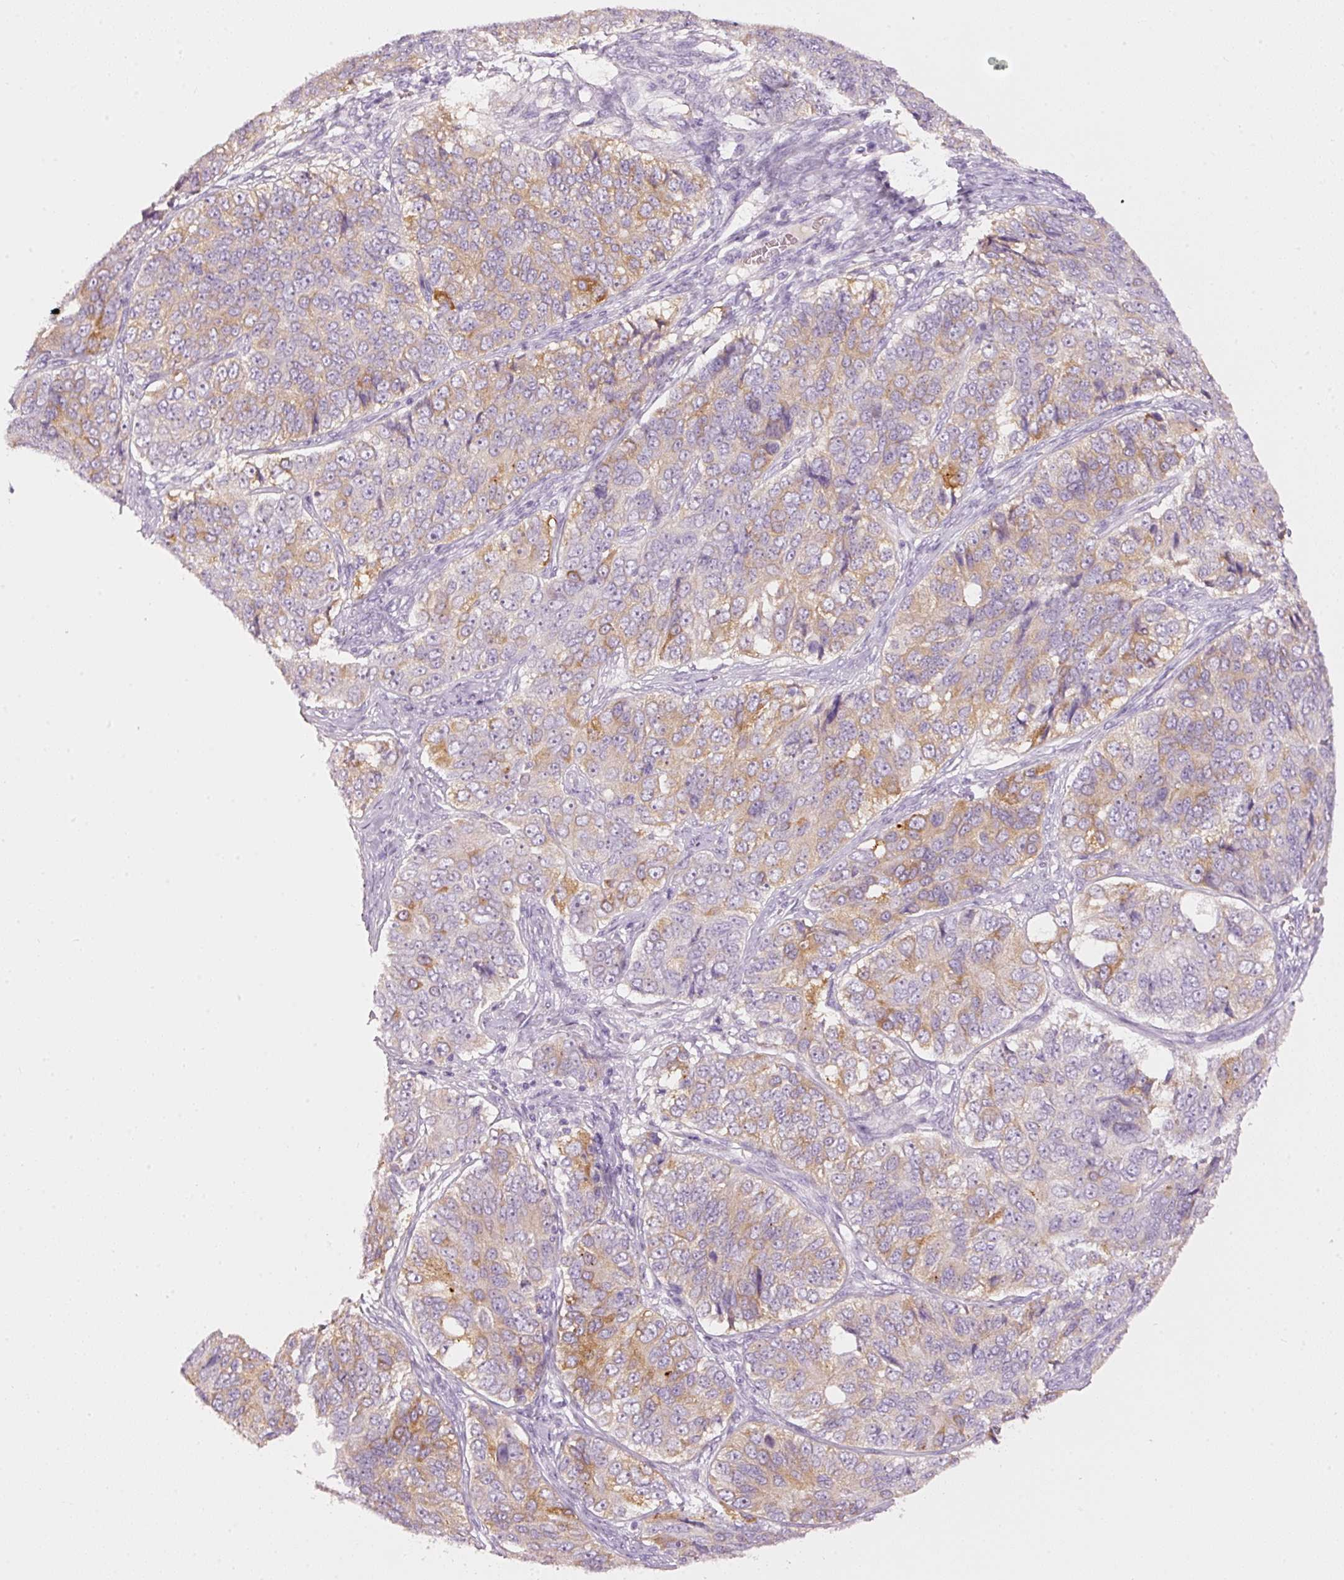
{"staining": {"intensity": "moderate", "quantity": "25%-75%", "location": "cytoplasmic/membranous"}, "tissue": "ovarian cancer", "cell_type": "Tumor cells", "image_type": "cancer", "snomed": [{"axis": "morphology", "description": "Carcinoma, endometroid"}, {"axis": "topography", "description": "Ovary"}], "caption": "Protein staining of endometroid carcinoma (ovarian) tissue shows moderate cytoplasmic/membranous staining in about 25%-75% of tumor cells.", "gene": "PDXDC1", "patient": {"sex": "female", "age": 51}}